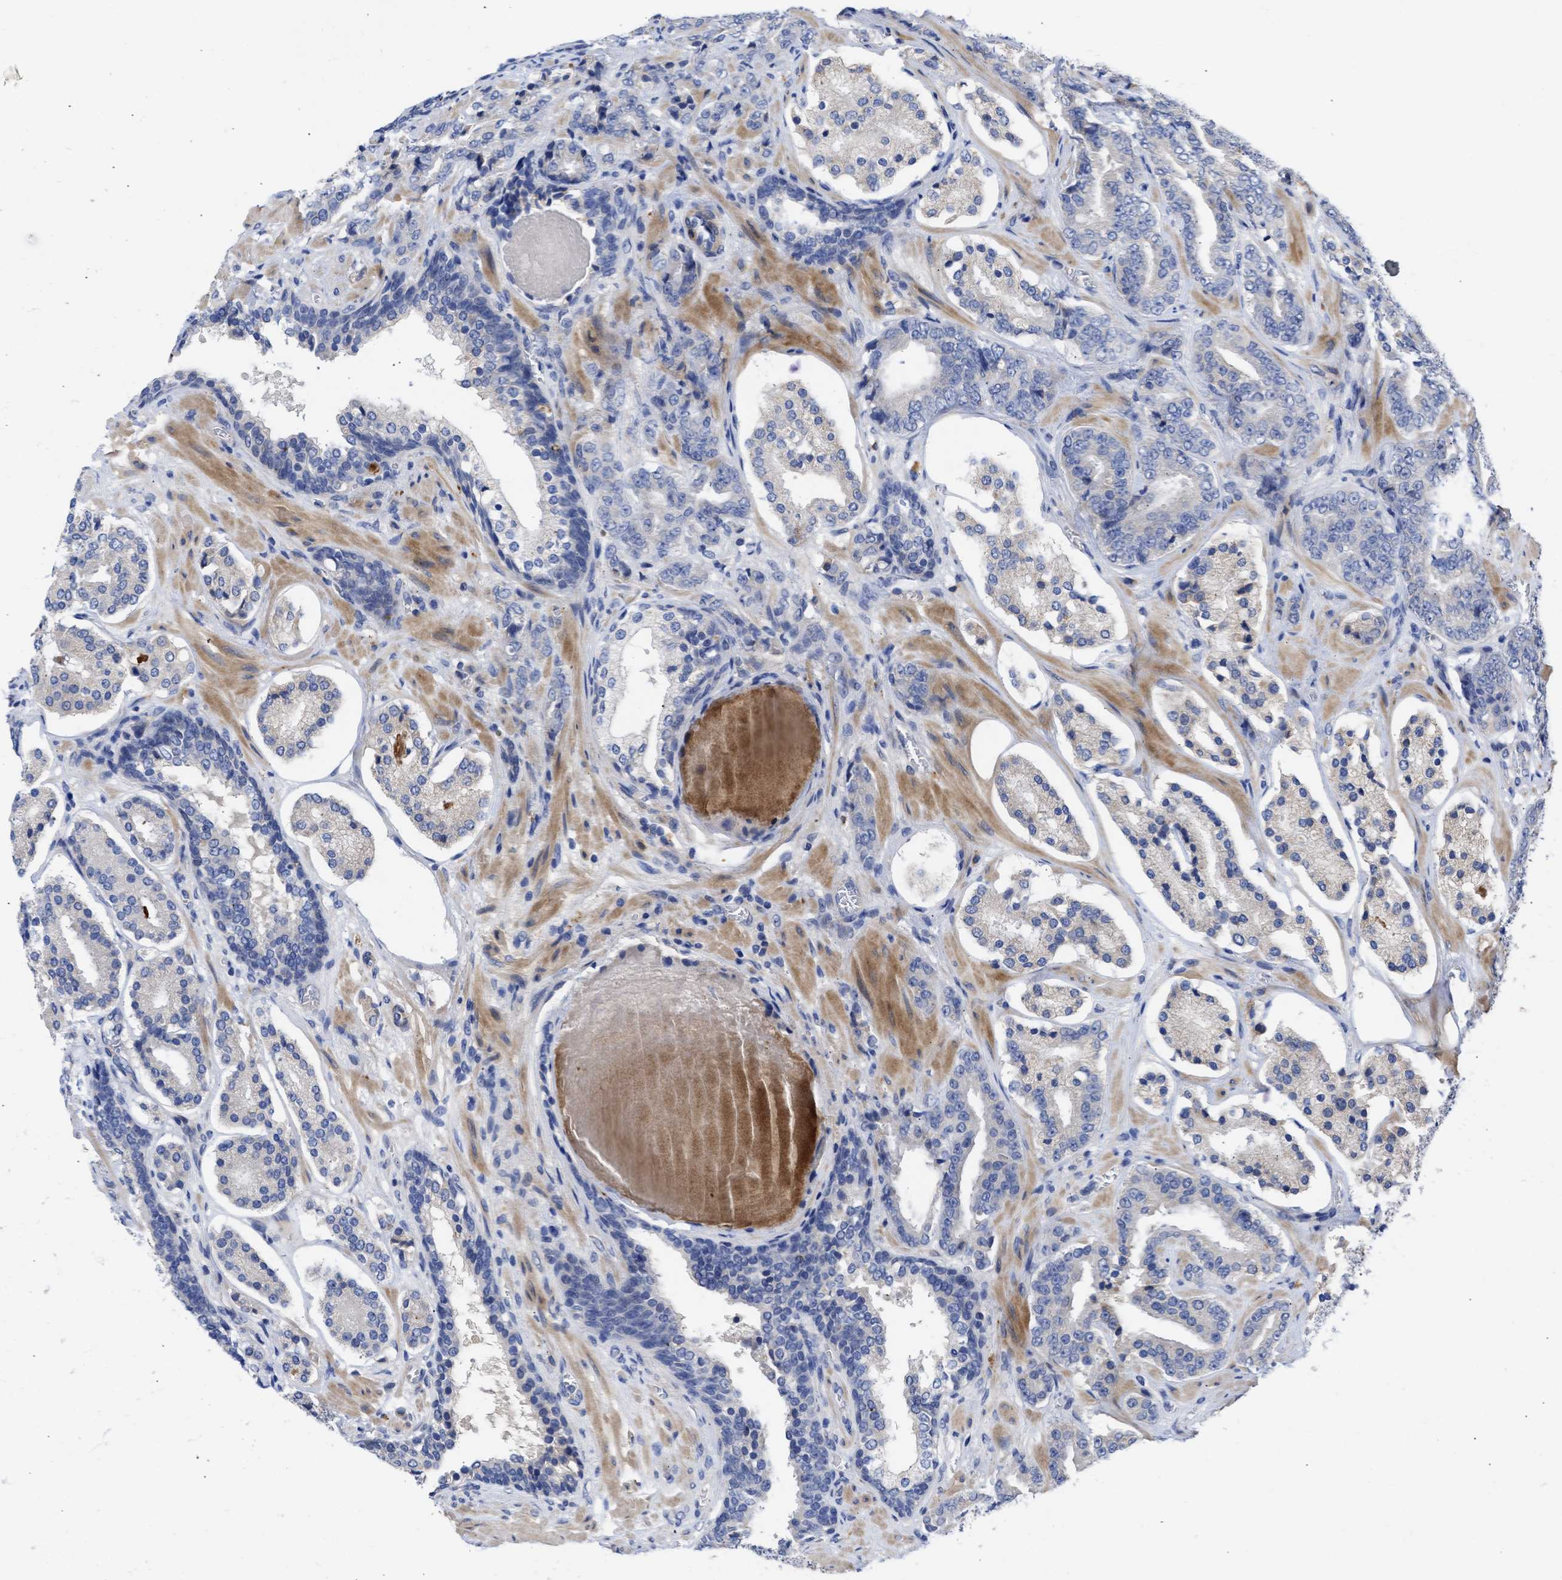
{"staining": {"intensity": "negative", "quantity": "none", "location": "none"}, "tissue": "prostate cancer", "cell_type": "Tumor cells", "image_type": "cancer", "snomed": [{"axis": "morphology", "description": "Adenocarcinoma, High grade"}, {"axis": "topography", "description": "Prostate"}], "caption": "IHC of prostate adenocarcinoma (high-grade) shows no positivity in tumor cells.", "gene": "ARHGEF4", "patient": {"sex": "male", "age": 60}}